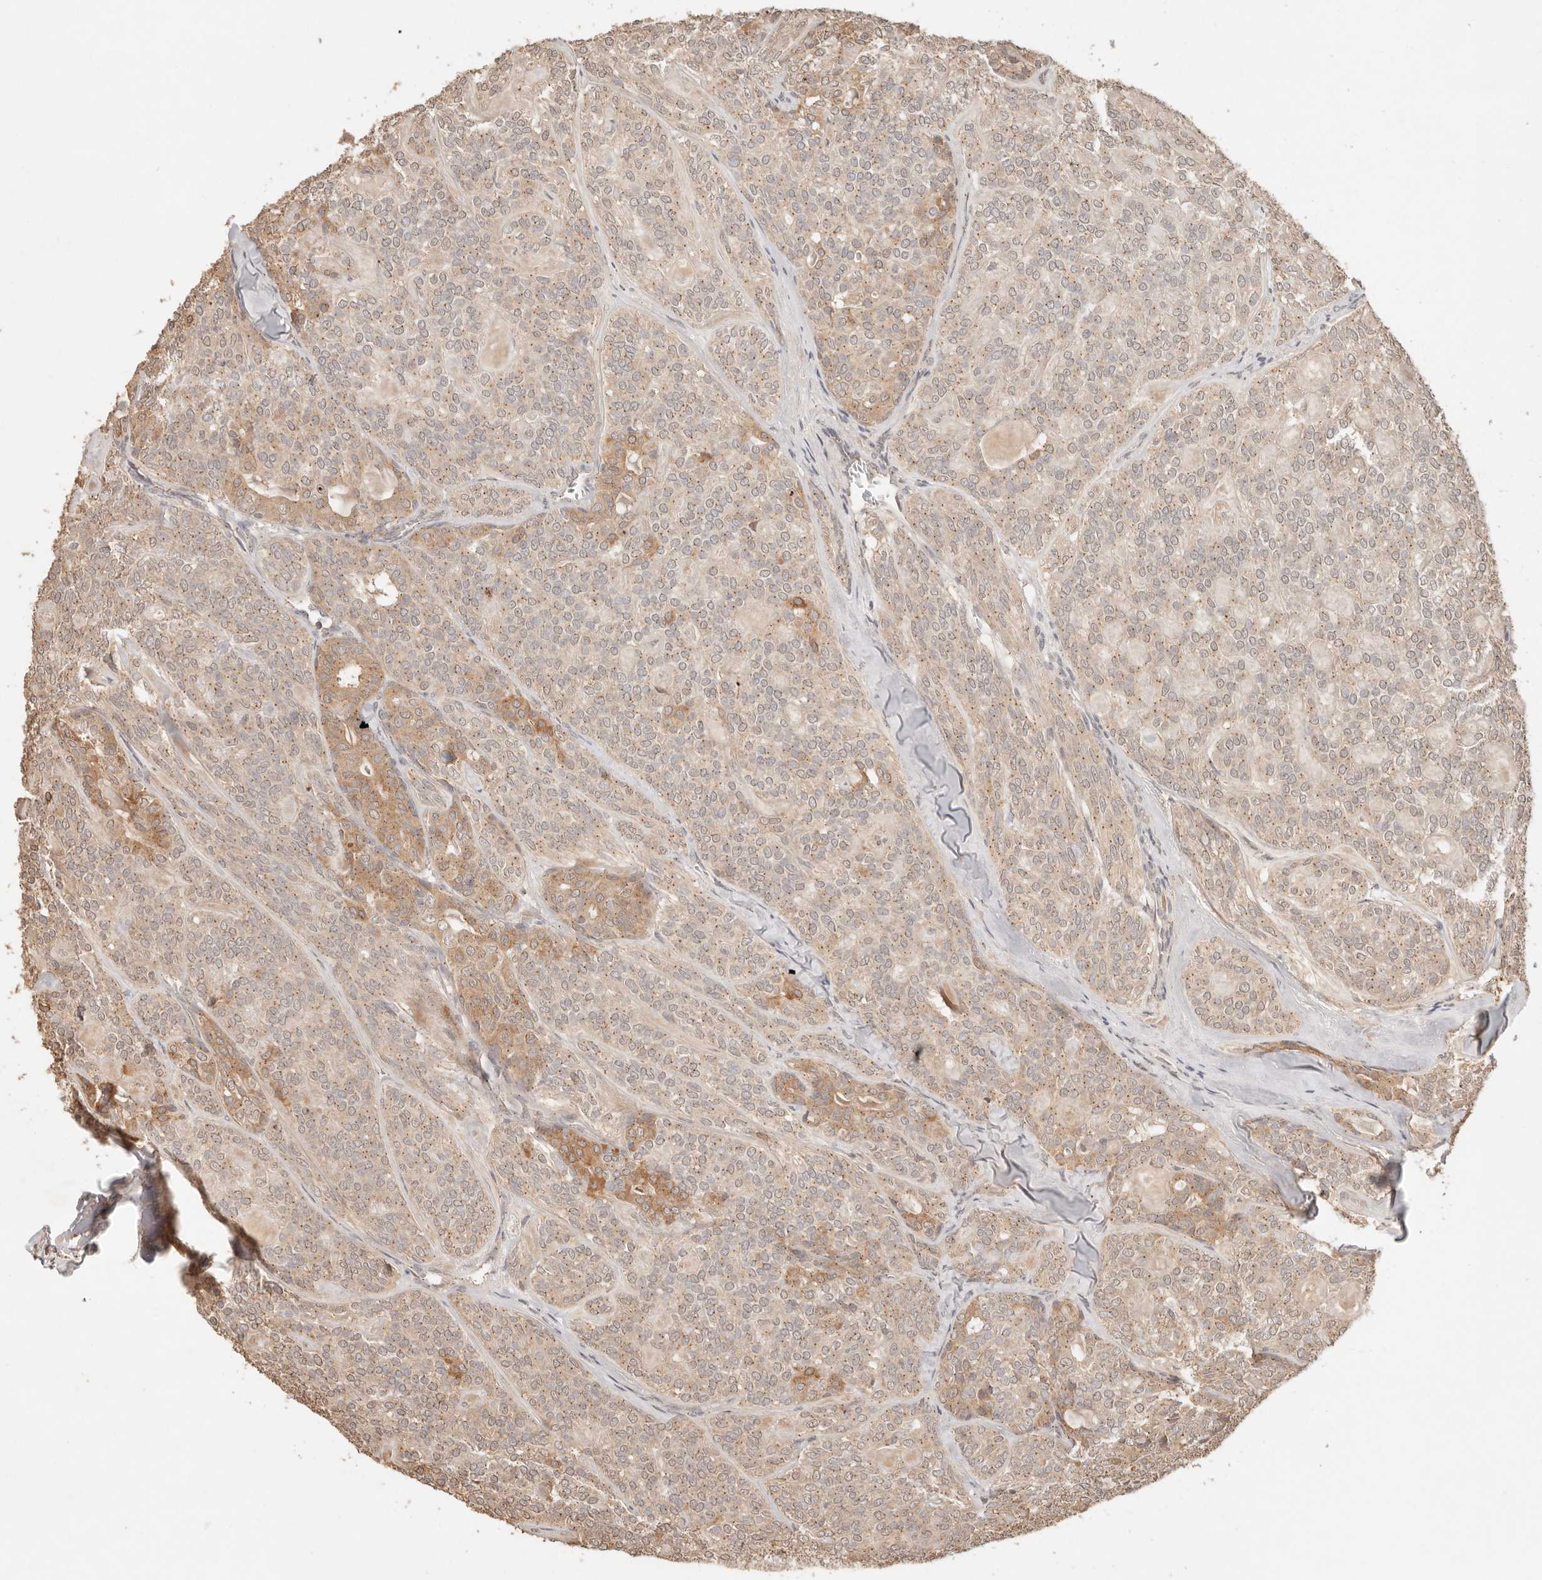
{"staining": {"intensity": "weak", "quantity": ">75%", "location": "cytoplasmic/membranous"}, "tissue": "head and neck cancer", "cell_type": "Tumor cells", "image_type": "cancer", "snomed": [{"axis": "morphology", "description": "Adenocarcinoma, NOS"}, {"axis": "topography", "description": "Head-Neck"}], "caption": "Brown immunohistochemical staining in human head and neck cancer shows weak cytoplasmic/membranous expression in about >75% of tumor cells.", "gene": "LMO4", "patient": {"sex": "male", "age": 66}}